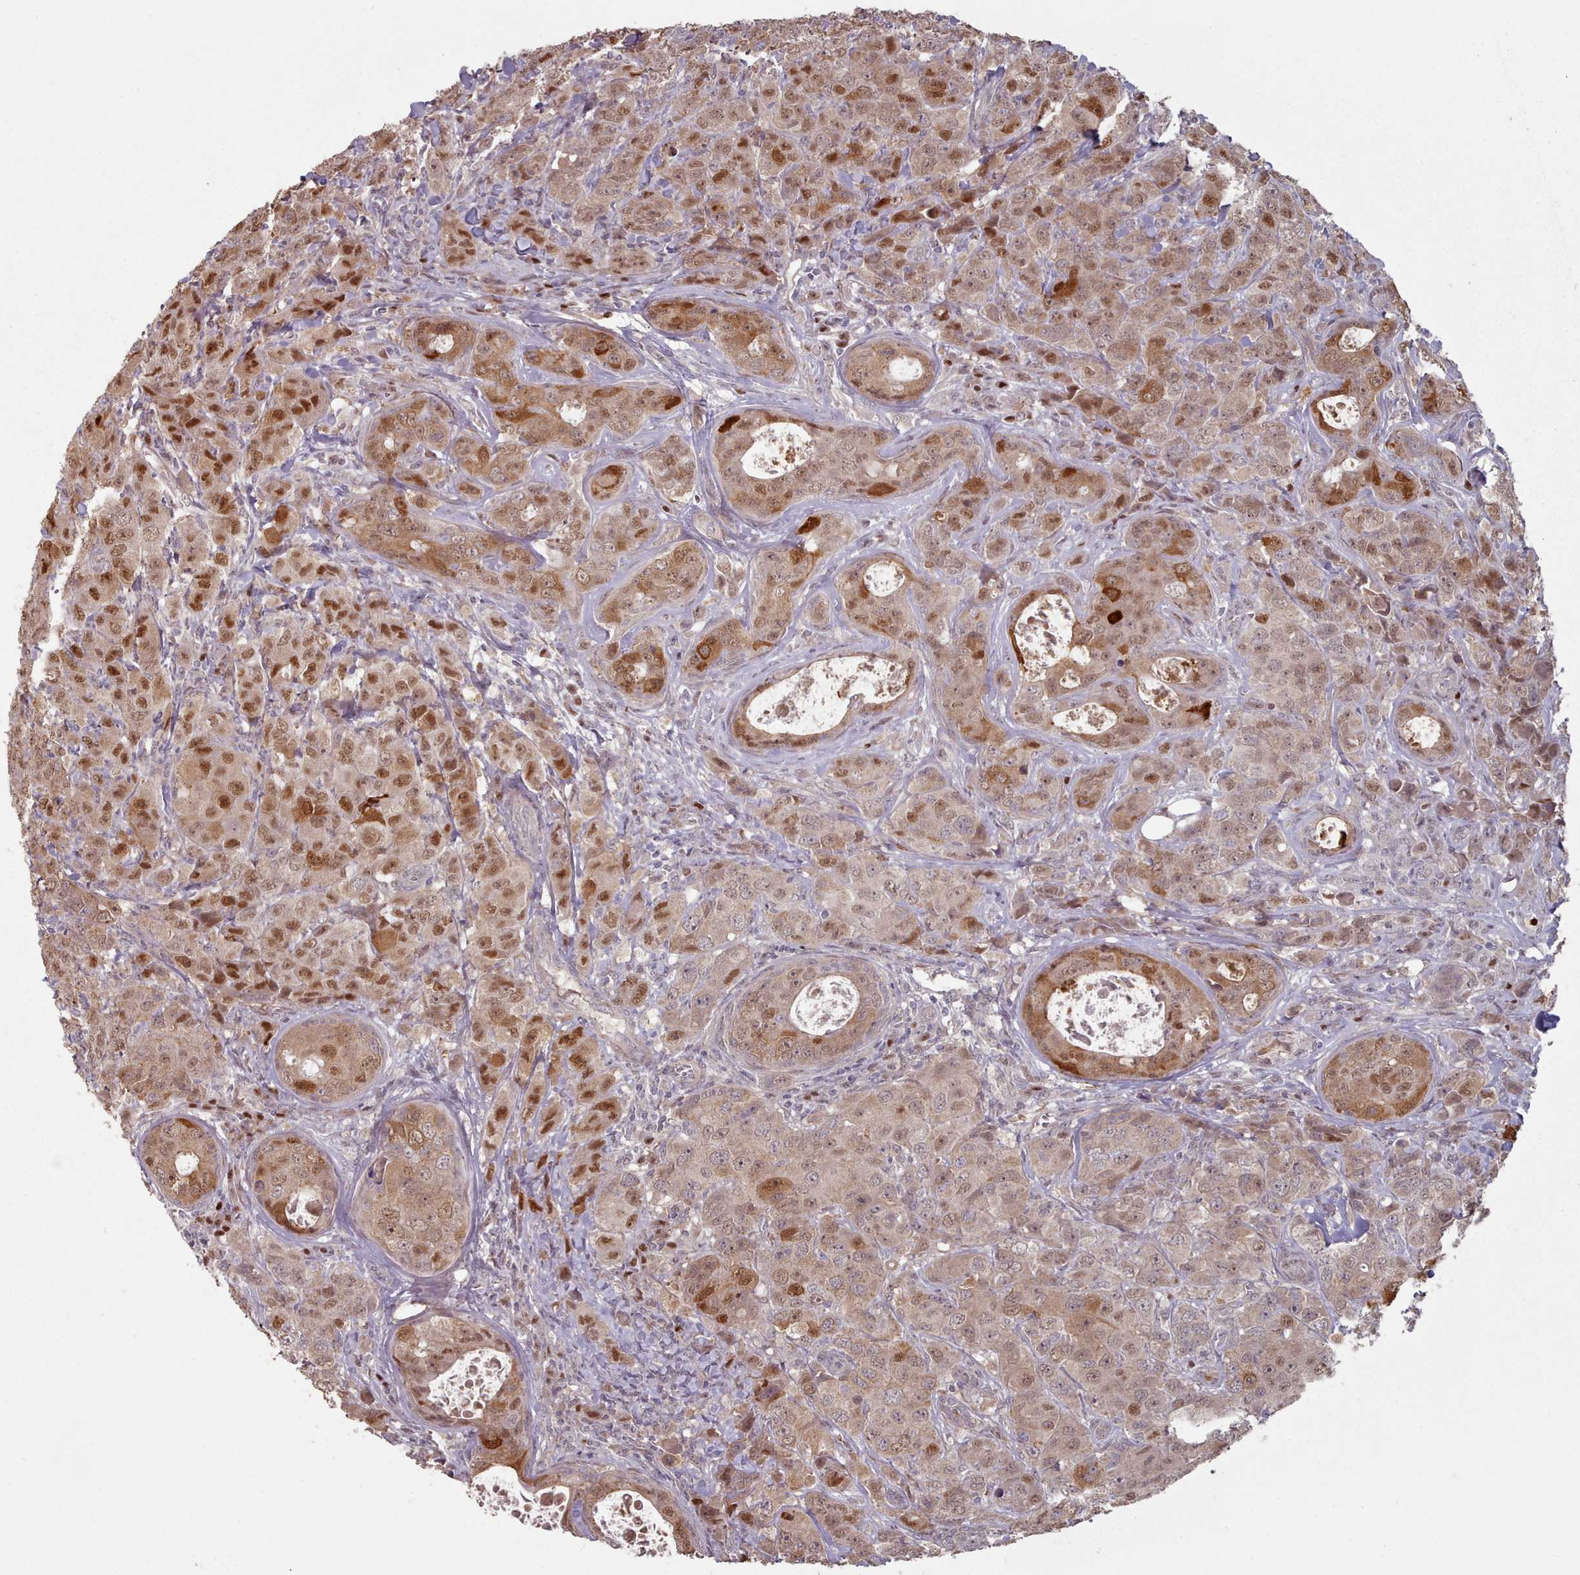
{"staining": {"intensity": "moderate", "quantity": ">75%", "location": "cytoplasmic/membranous,nuclear"}, "tissue": "breast cancer", "cell_type": "Tumor cells", "image_type": "cancer", "snomed": [{"axis": "morphology", "description": "Duct carcinoma"}, {"axis": "topography", "description": "Breast"}], "caption": "Protein staining demonstrates moderate cytoplasmic/membranous and nuclear positivity in approximately >75% of tumor cells in breast cancer (infiltrating ductal carcinoma). The staining was performed using DAB to visualize the protein expression in brown, while the nuclei were stained in blue with hematoxylin (Magnification: 20x).", "gene": "ERCC6L", "patient": {"sex": "female", "age": 43}}